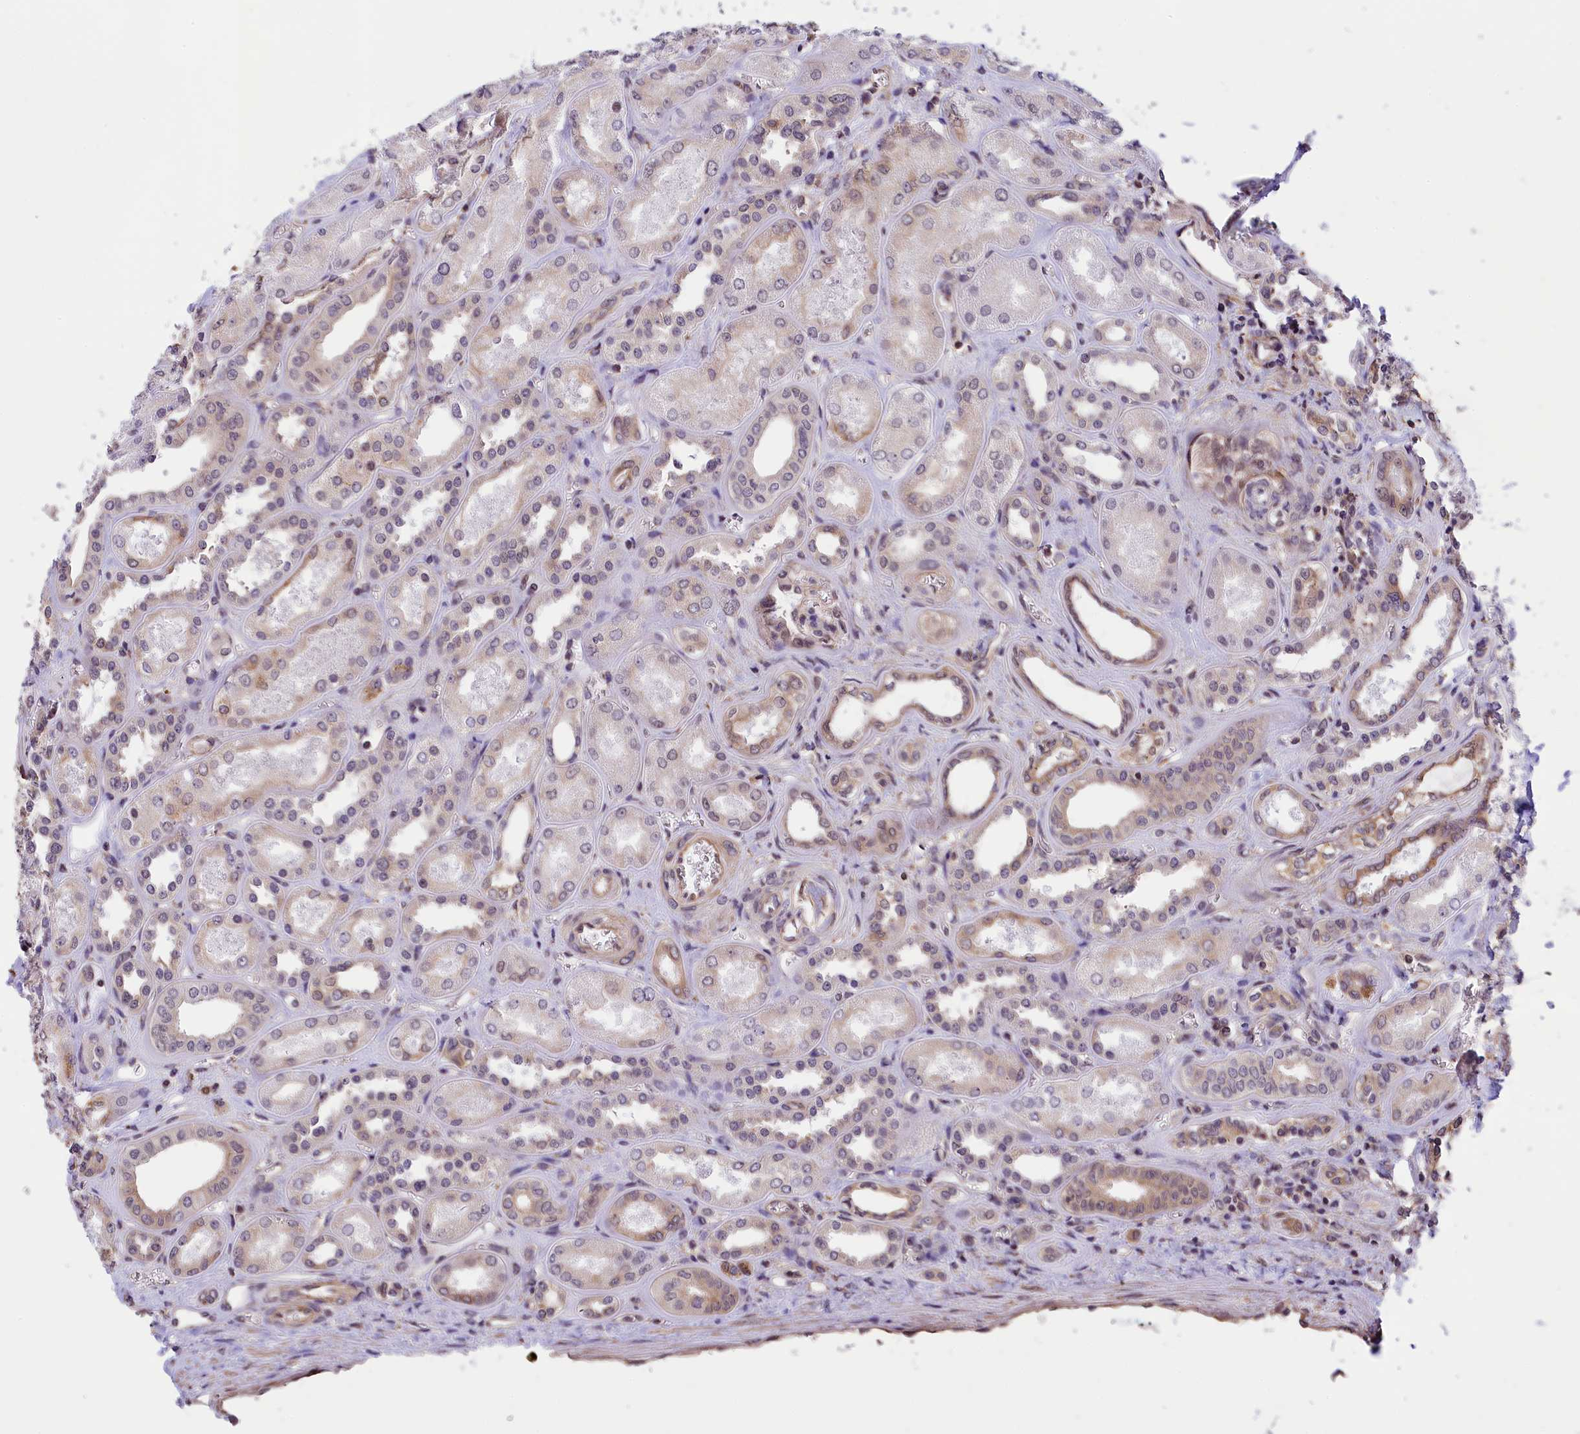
{"staining": {"intensity": "moderate", "quantity": "<25%", "location": "nuclear"}, "tissue": "kidney", "cell_type": "Cells in glomeruli", "image_type": "normal", "snomed": [{"axis": "morphology", "description": "Normal tissue, NOS"}, {"axis": "morphology", "description": "Adenocarcinoma, NOS"}, {"axis": "topography", "description": "Kidney"}], "caption": "Cells in glomeruli reveal moderate nuclear staining in about <25% of cells in normal kidney. (brown staining indicates protein expression, while blue staining denotes nuclei).", "gene": "ZC3H4", "patient": {"sex": "female", "age": 68}}